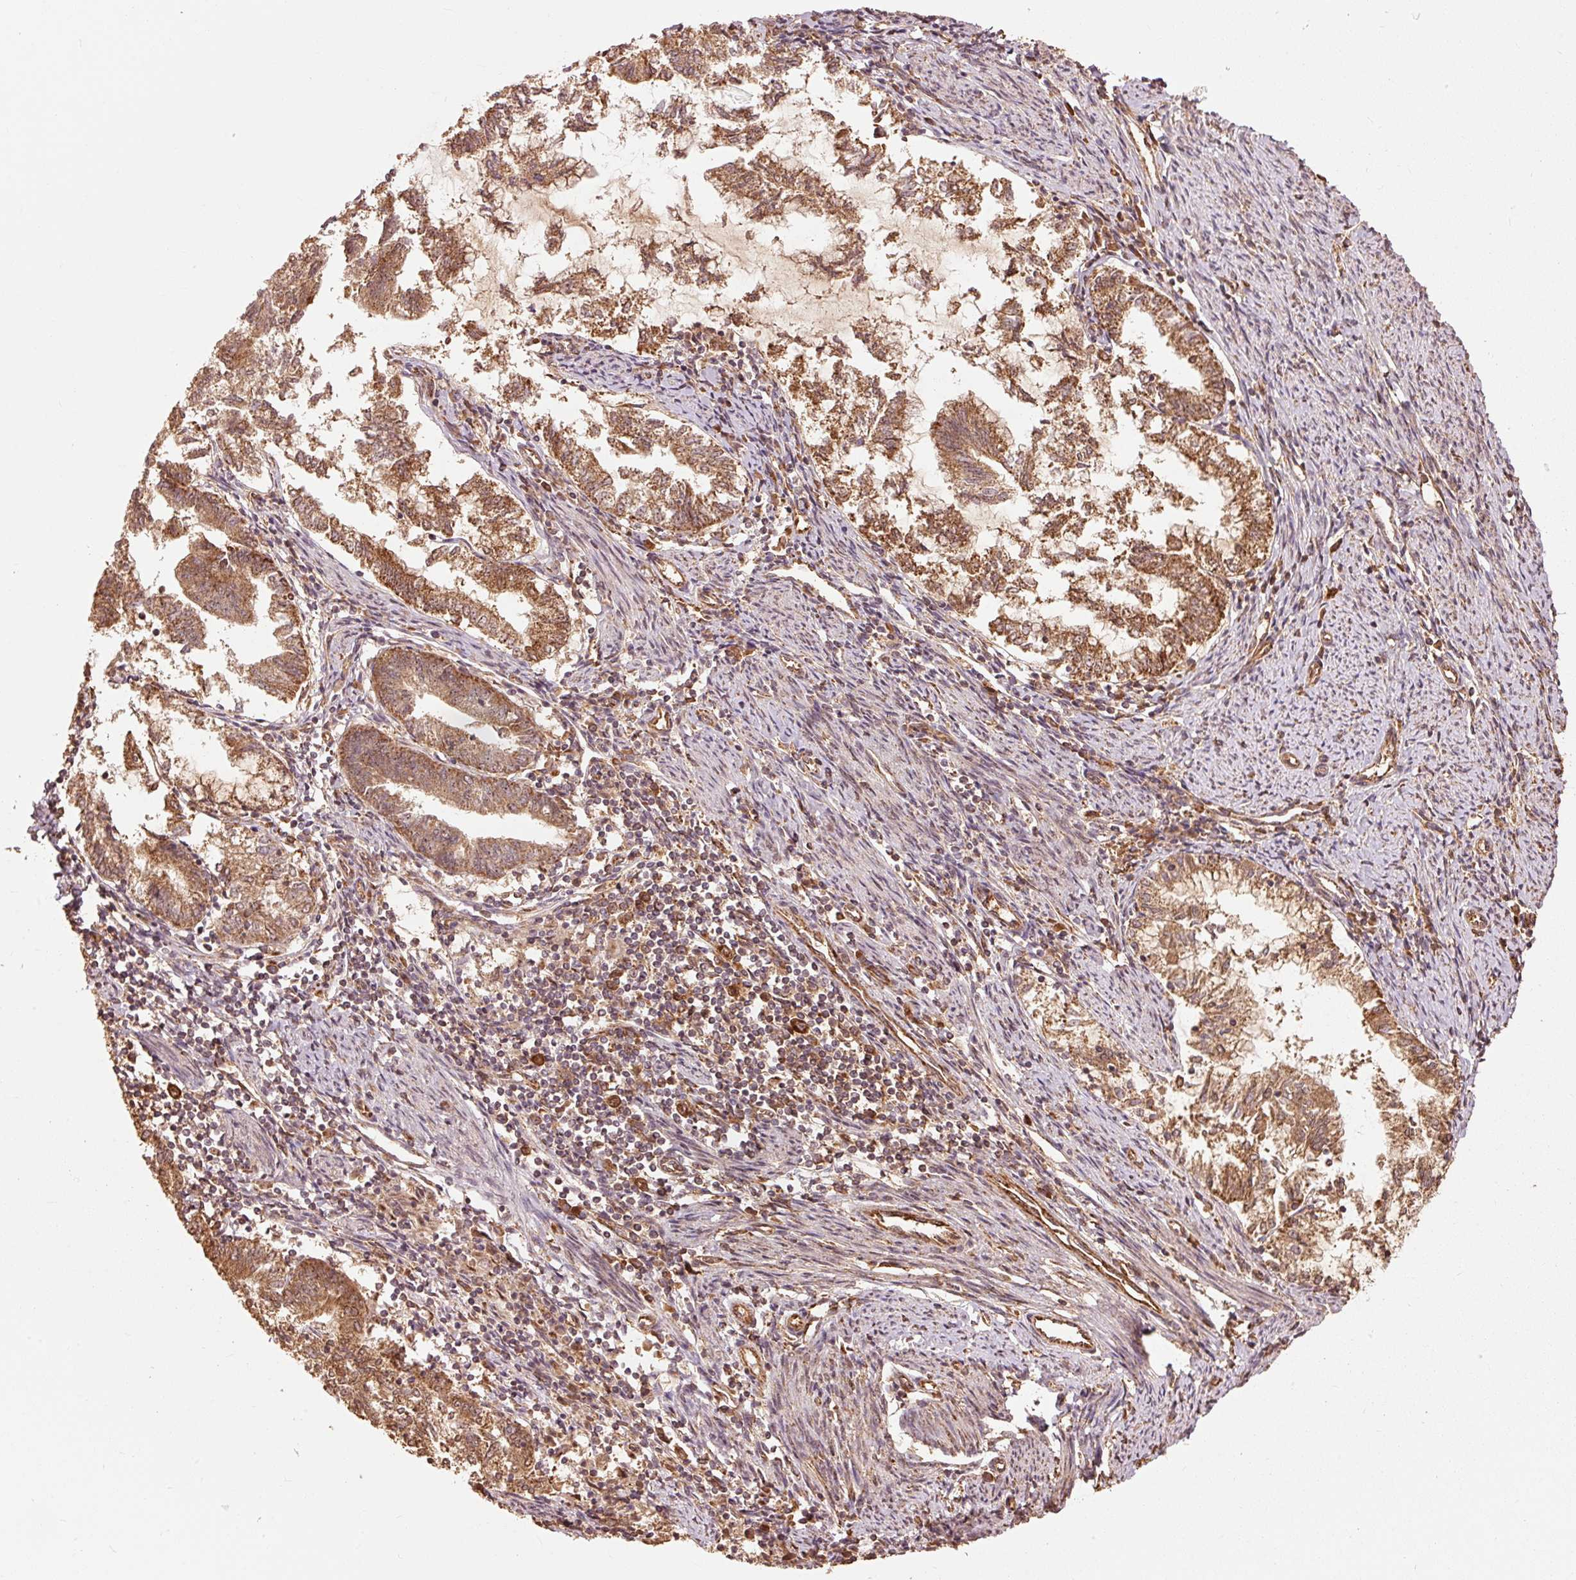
{"staining": {"intensity": "moderate", "quantity": ">75%", "location": "cytoplasmic/membranous"}, "tissue": "endometrial cancer", "cell_type": "Tumor cells", "image_type": "cancer", "snomed": [{"axis": "morphology", "description": "Adenocarcinoma, NOS"}, {"axis": "topography", "description": "Endometrium"}], "caption": "Tumor cells reveal moderate cytoplasmic/membranous expression in approximately >75% of cells in endometrial cancer (adenocarcinoma).", "gene": "MRPL16", "patient": {"sex": "female", "age": 79}}